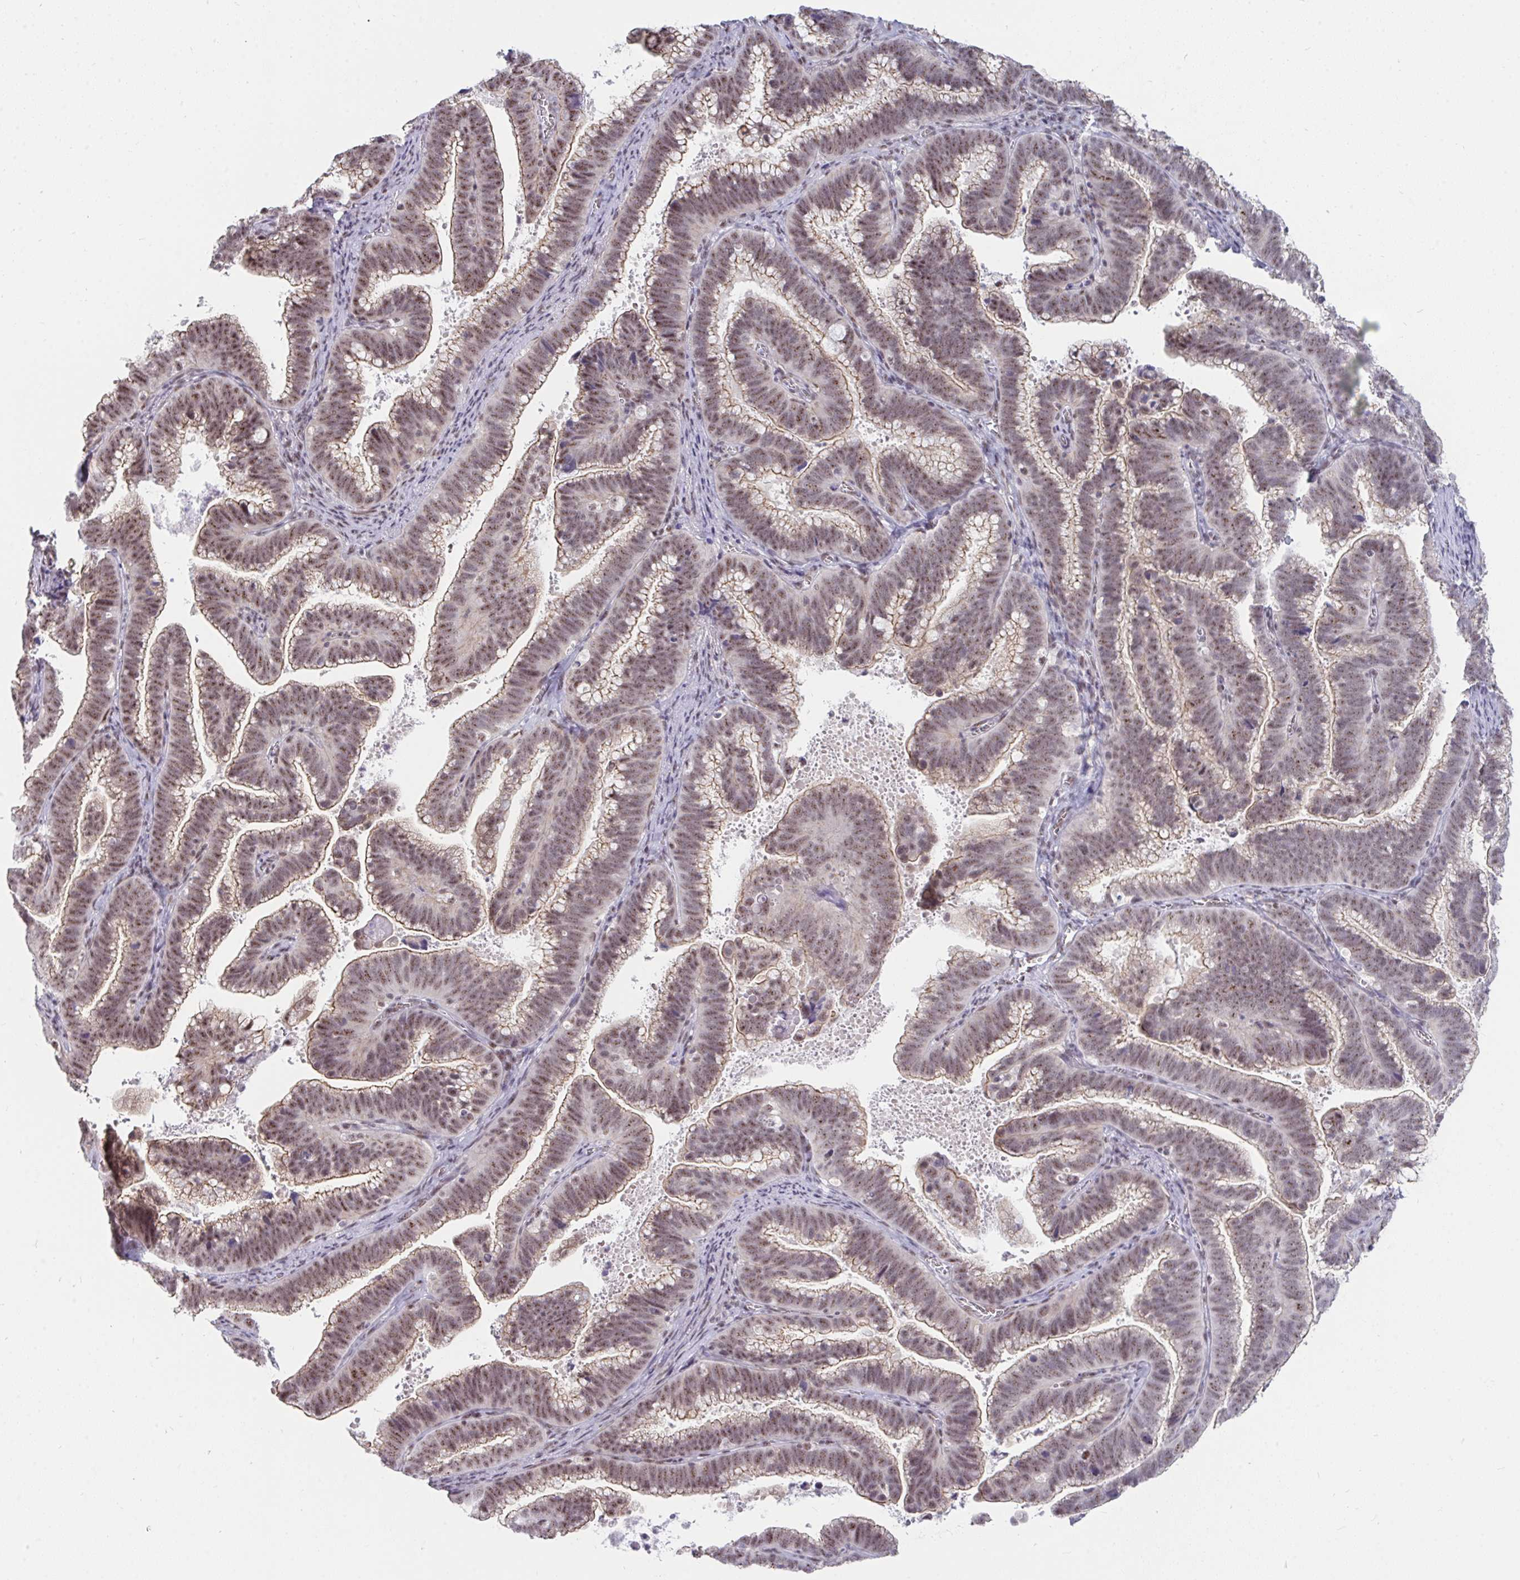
{"staining": {"intensity": "weak", "quantity": ">75%", "location": "cytoplasmic/membranous,nuclear"}, "tissue": "cervical cancer", "cell_type": "Tumor cells", "image_type": "cancer", "snomed": [{"axis": "morphology", "description": "Adenocarcinoma, NOS"}, {"axis": "topography", "description": "Cervix"}], "caption": "Human adenocarcinoma (cervical) stained for a protein (brown) reveals weak cytoplasmic/membranous and nuclear positive staining in approximately >75% of tumor cells.", "gene": "PRR14", "patient": {"sex": "female", "age": 61}}